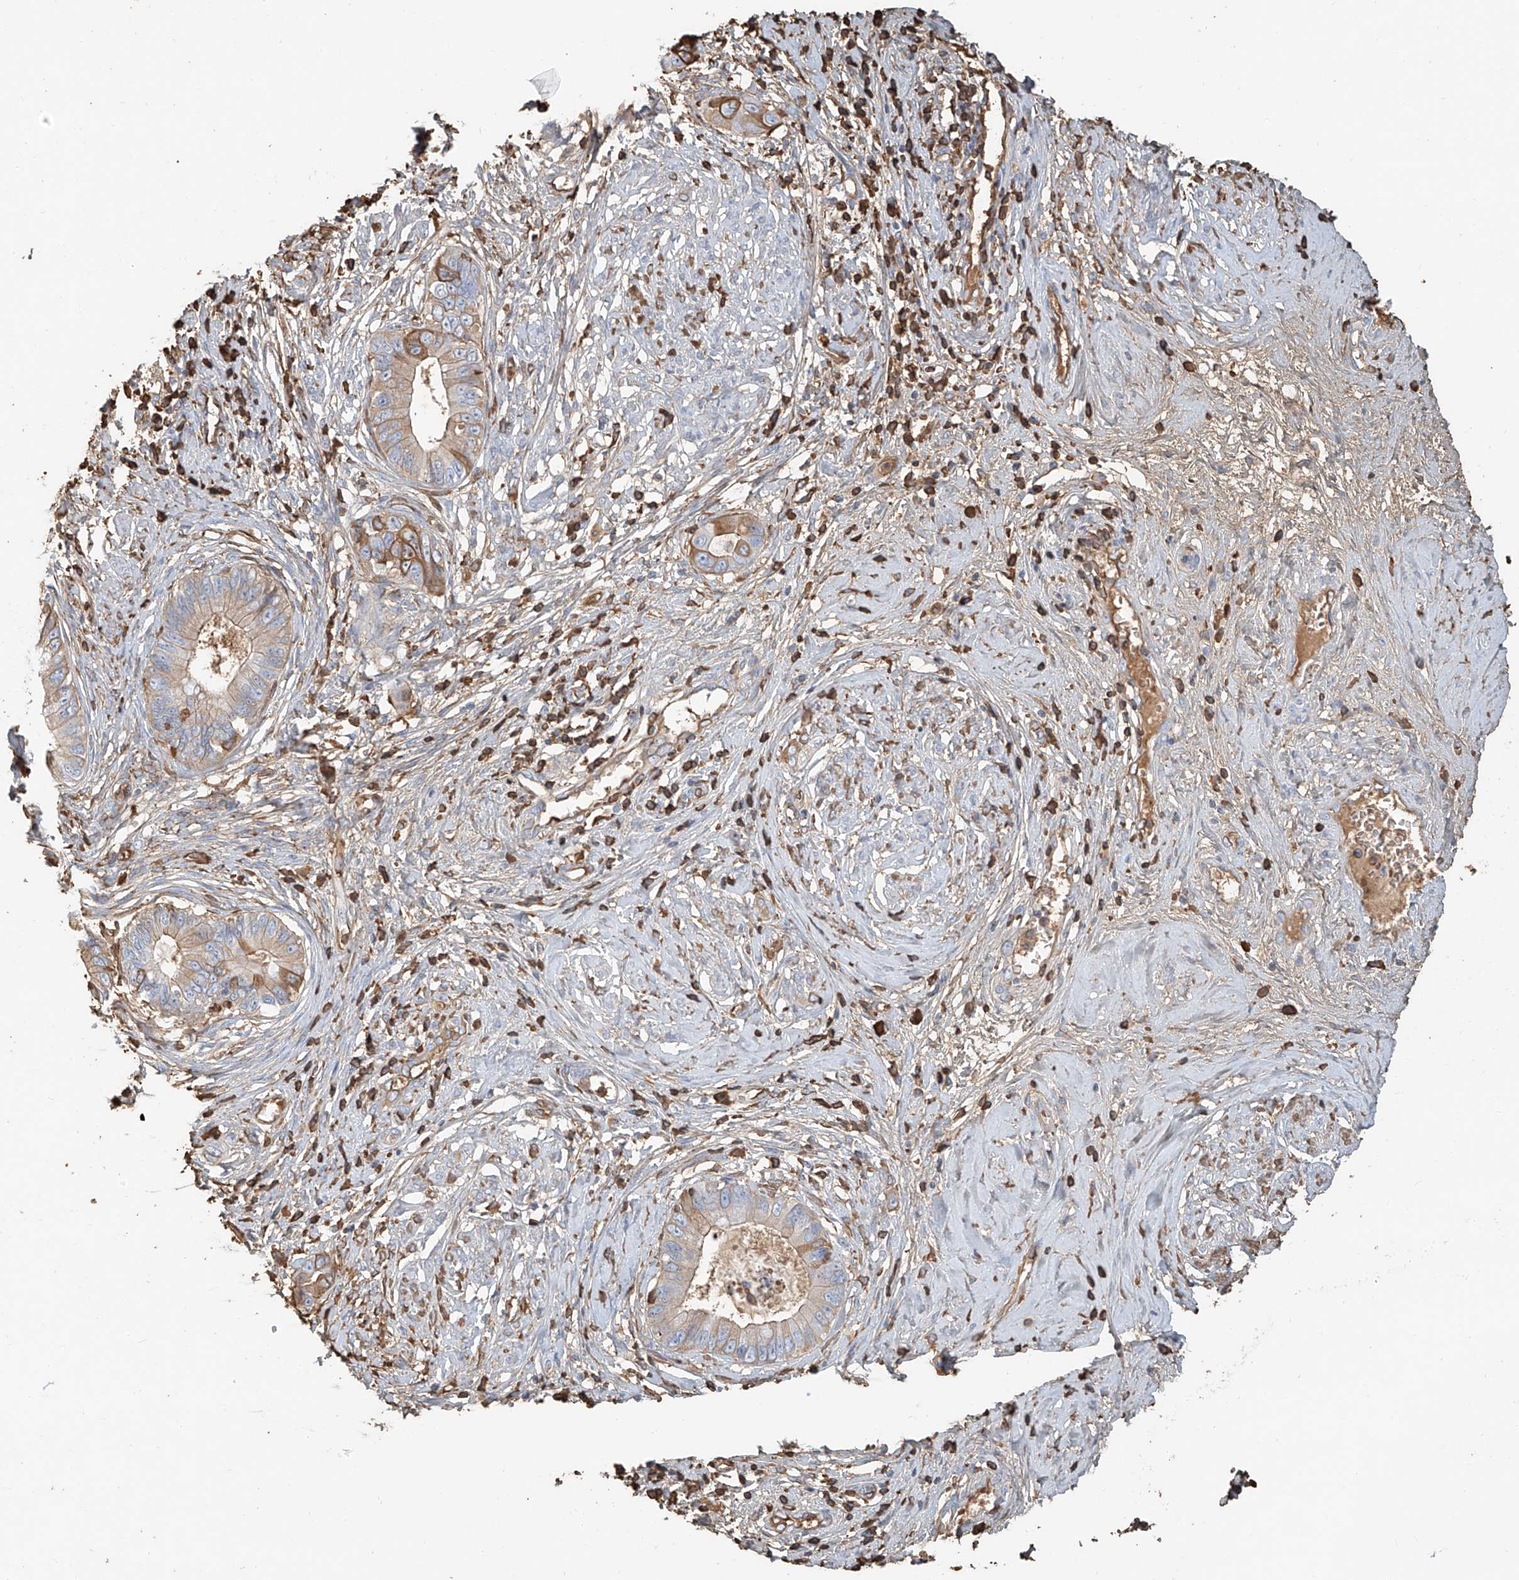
{"staining": {"intensity": "moderate", "quantity": "<25%", "location": "cytoplasmic/membranous"}, "tissue": "cervical cancer", "cell_type": "Tumor cells", "image_type": "cancer", "snomed": [{"axis": "morphology", "description": "Adenocarcinoma, NOS"}, {"axis": "topography", "description": "Cervix"}], "caption": "Protein expression by immunohistochemistry (IHC) demonstrates moderate cytoplasmic/membranous expression in about <25% of tumor cells in cervical cancer (adenocarcinoma). The staining was performed using DAB (3,3'-diaminobenzidine), with brown indicating positive protein expression. Nuclei are stained blue with hematoxylin.", "gene": "ZFP30", "patient": {"sex": "female", "age": 44}}